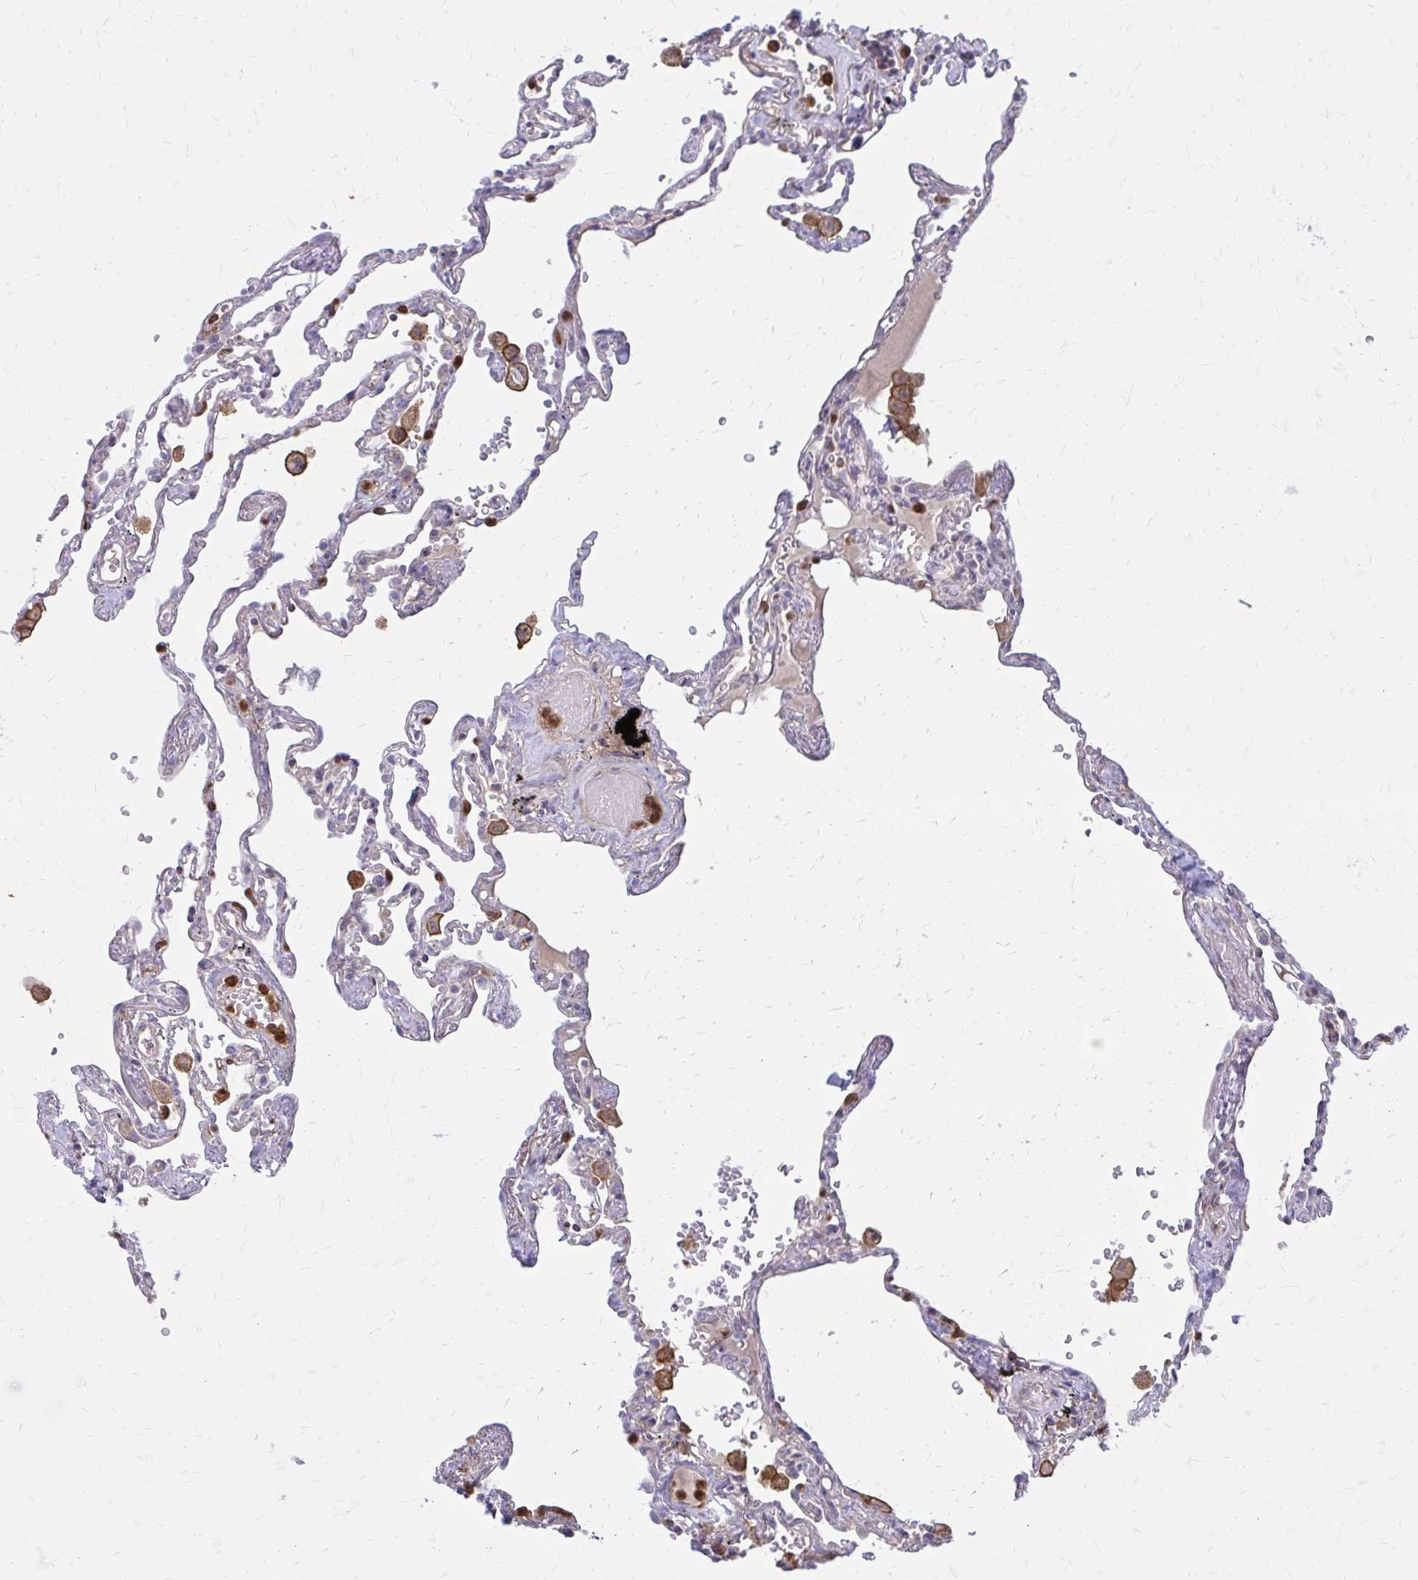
{"staining": {"intensity": "negative", "quantity": "none", "location": "none"}, "tissue": "lung", "cell_type": "Alveolar cells", "image_type": "normal", "snomed": [{"axis": "morphology", "description": "Normal tissue, NOS"}, {"axis": "topography", "description": "Lung"}], "caption": "The IHC micrograph has no significant positivity in alveolar cells of lung.", "gene": "ASAP1", "patient": {"sex": "female", "age": 67}}